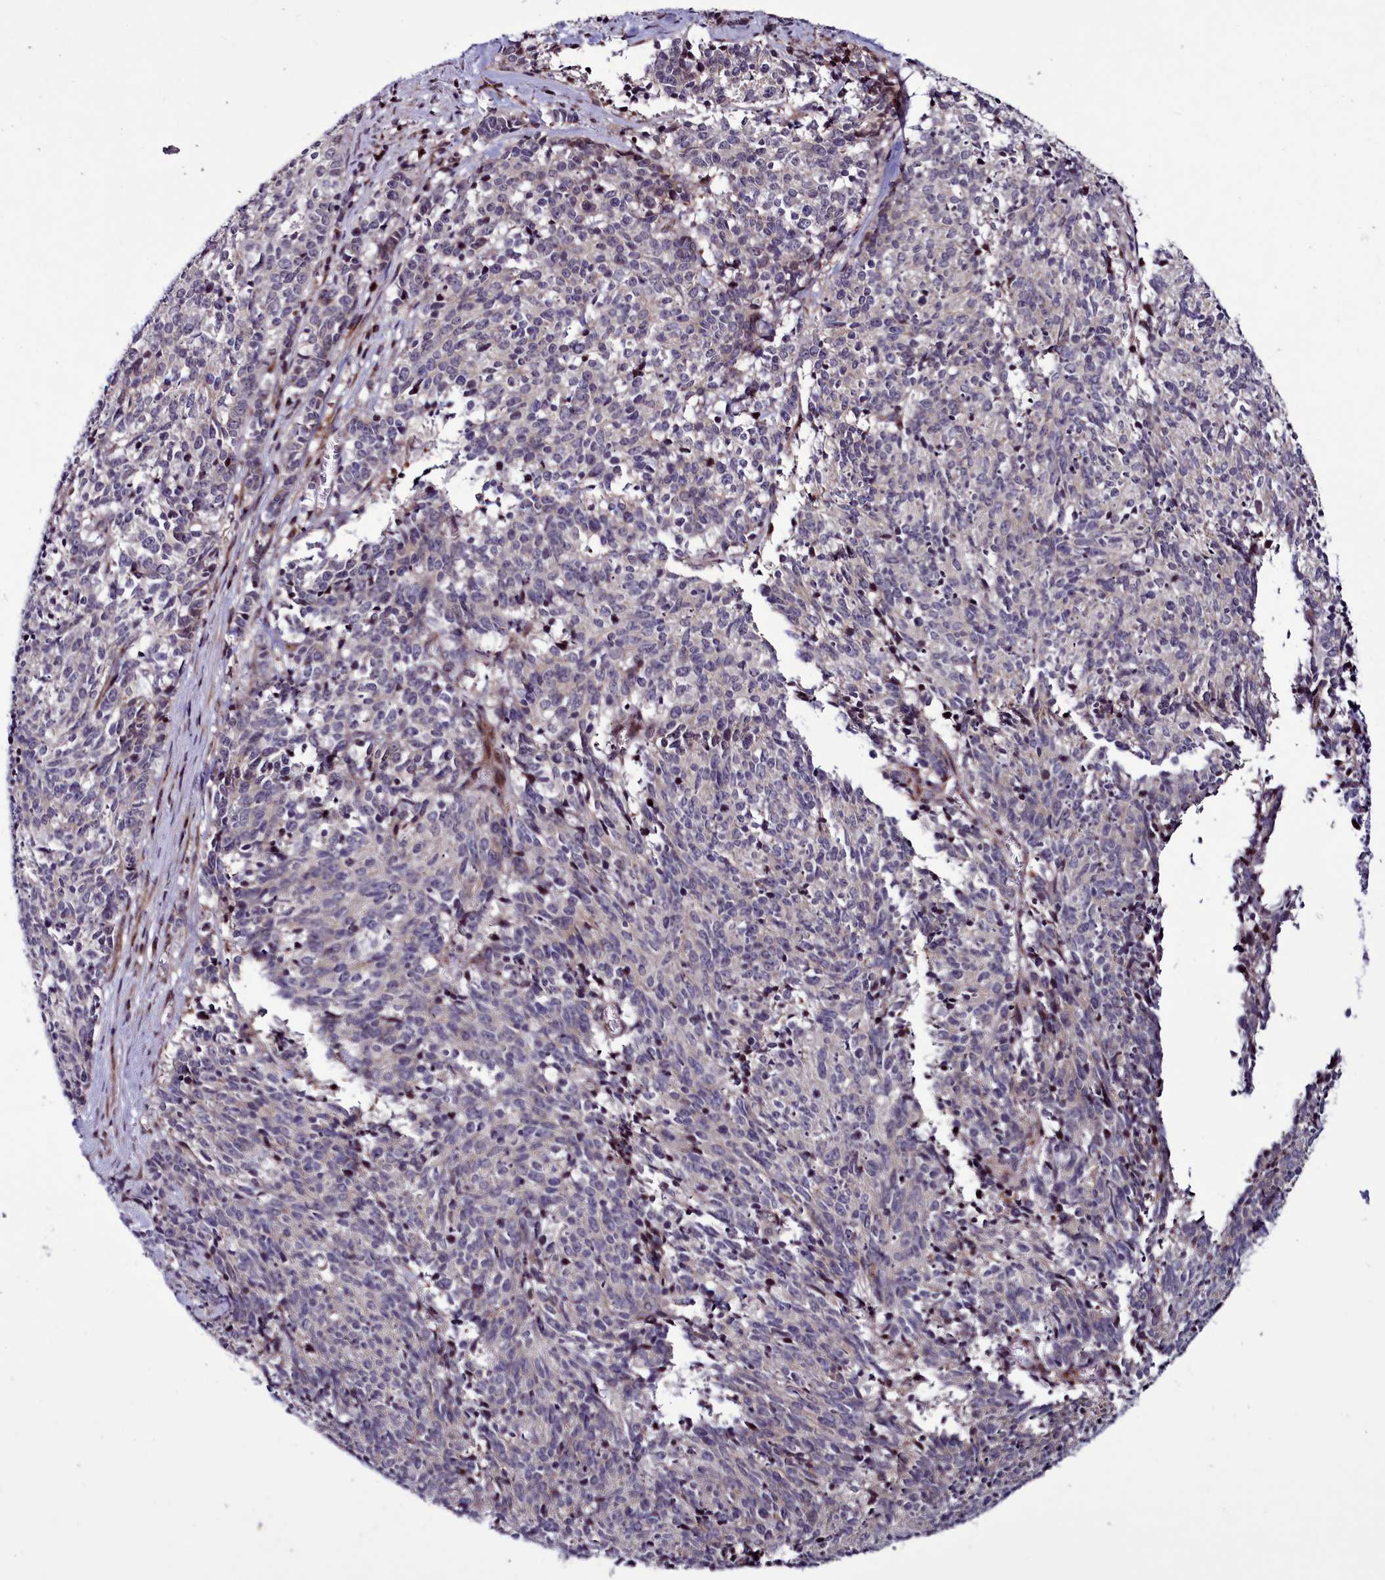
{"staining": {"intensity": "weak", "quantity": "25%-75%", "location": "cytoplasmic/membranous"}, "tissue": "cervical cancer", "cell_type": "Tumor cells", "image_type": "cancer", "snomed": [{"axis": "morphology", "description": "Squamous cell carcinoma, NOS"}, {"axis": "topography", "description": "Cervix"}], "caption": "Tumor cells demonstrate low levels of weak cytoplasmic/membranous expression in approximately 25%-75% of cells in cervical cancer (squamous cell carcinoma).", "gene": "WBP11", "patient": {"sex": "female", "age": 29}}